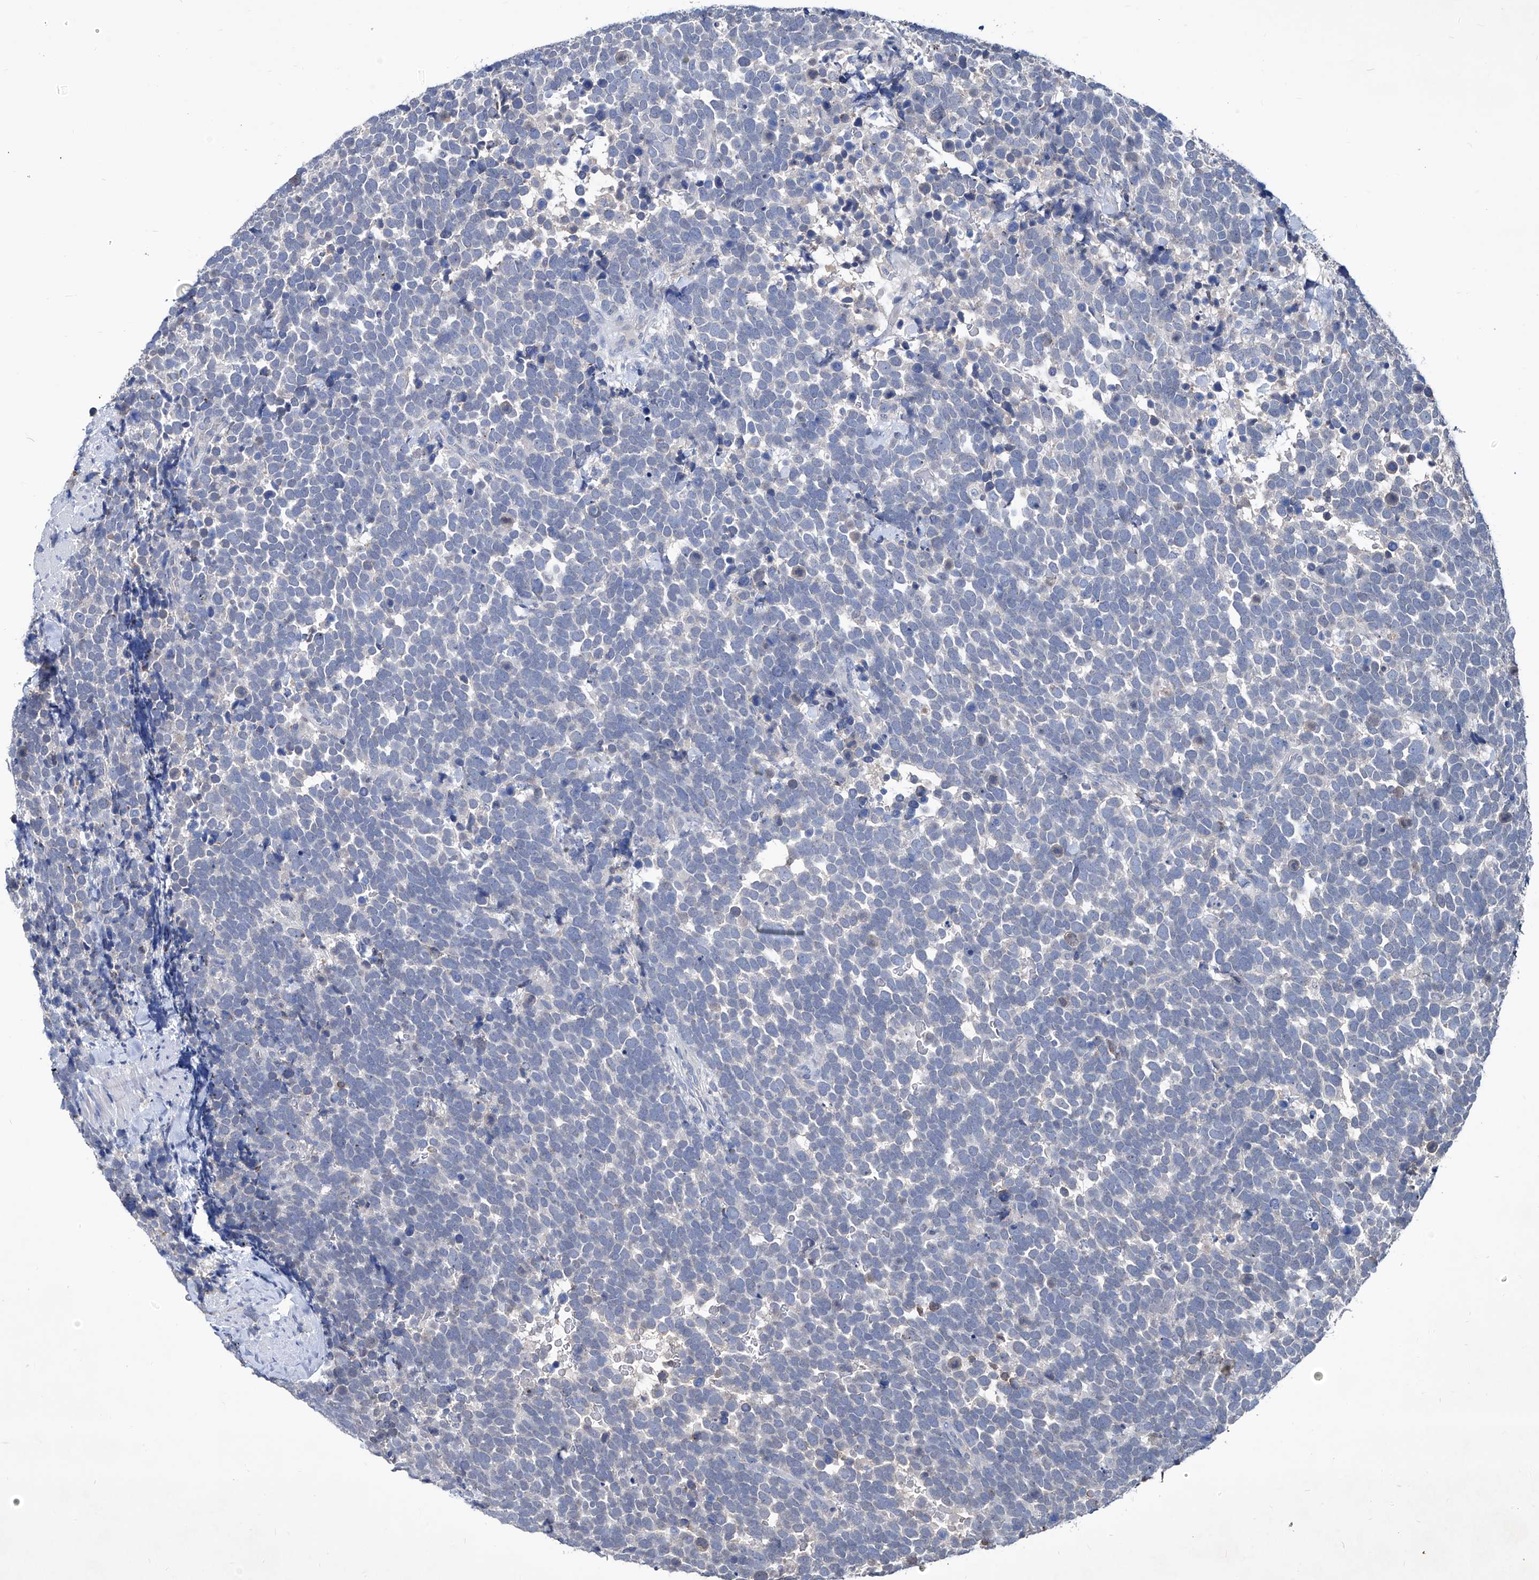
{"staining": {"intensity": "negative", "quantity": "none", "location": "none"}, "tissue": "urothelial cancer", "cell_type": "Tumor cells", "image_type": "cancer", "snomed": [{"axis": "morphology", "description": "Urothelial carcinoma, High grade"}, {"axis": "topography", "description": "Urinary bladder"}], "caption": "DAB immunohistochemical staining of human high-grade urothelial carcinoma exhibits no significant staining in tumor cells.", "gene": "KLHL17", "patient": {"sex": "female", "age": 82}}